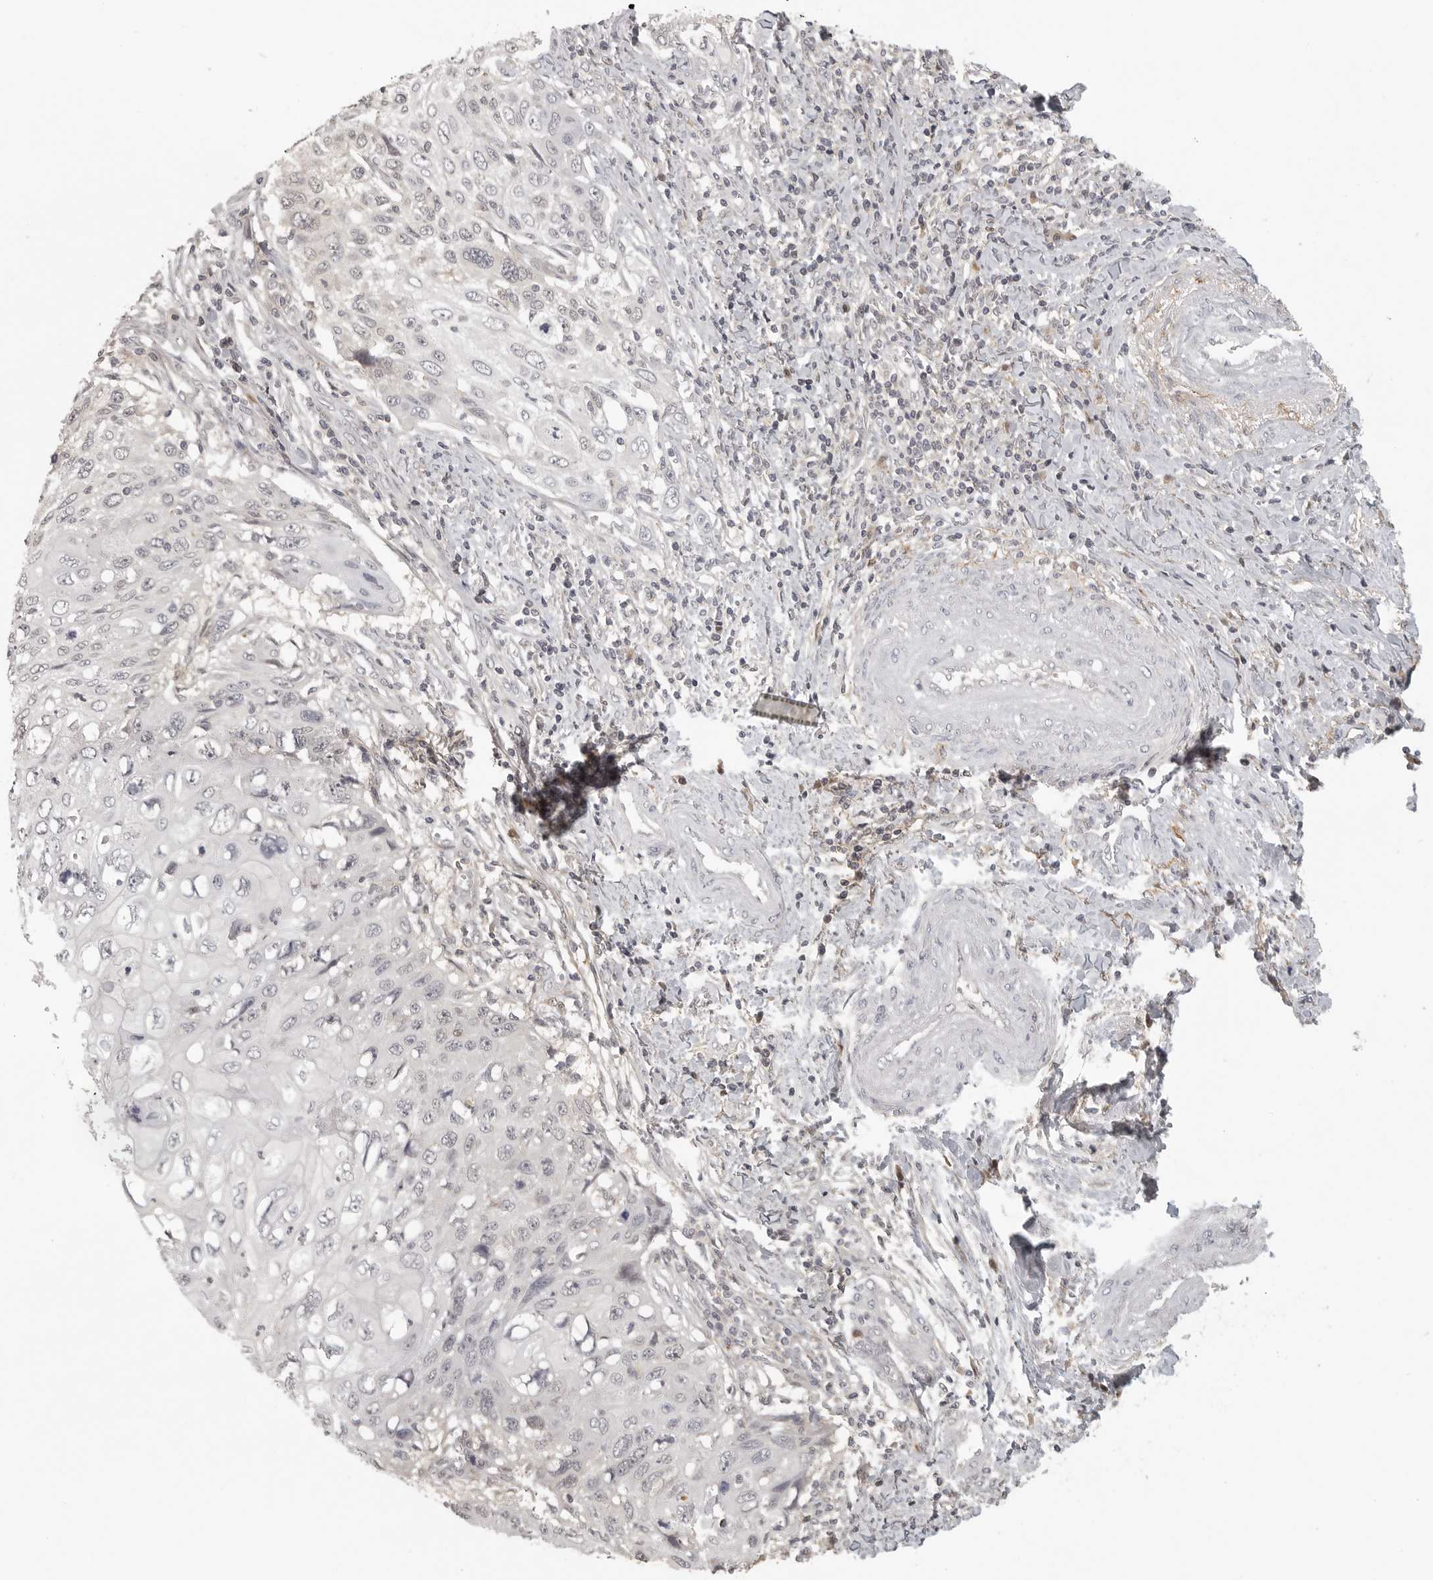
{"staining": {"intensity": "negative", "quantity": "none", "location": "none"}, "tissue": "cervical cancer", "cell_type": "Tumor cells", "image_type": "cancer", "snomed": [{"axis": "morphology", "description": "Squamous cell carcinoma, NOS"}, {"axis": "topography", "description": "Cervix"}], "caption": "Cervical cancer was stained to show a protein in brown. There is no significant expression in tumor cells.", "gene": "UROD", "patient": {"sex": "female", "age": 70}}